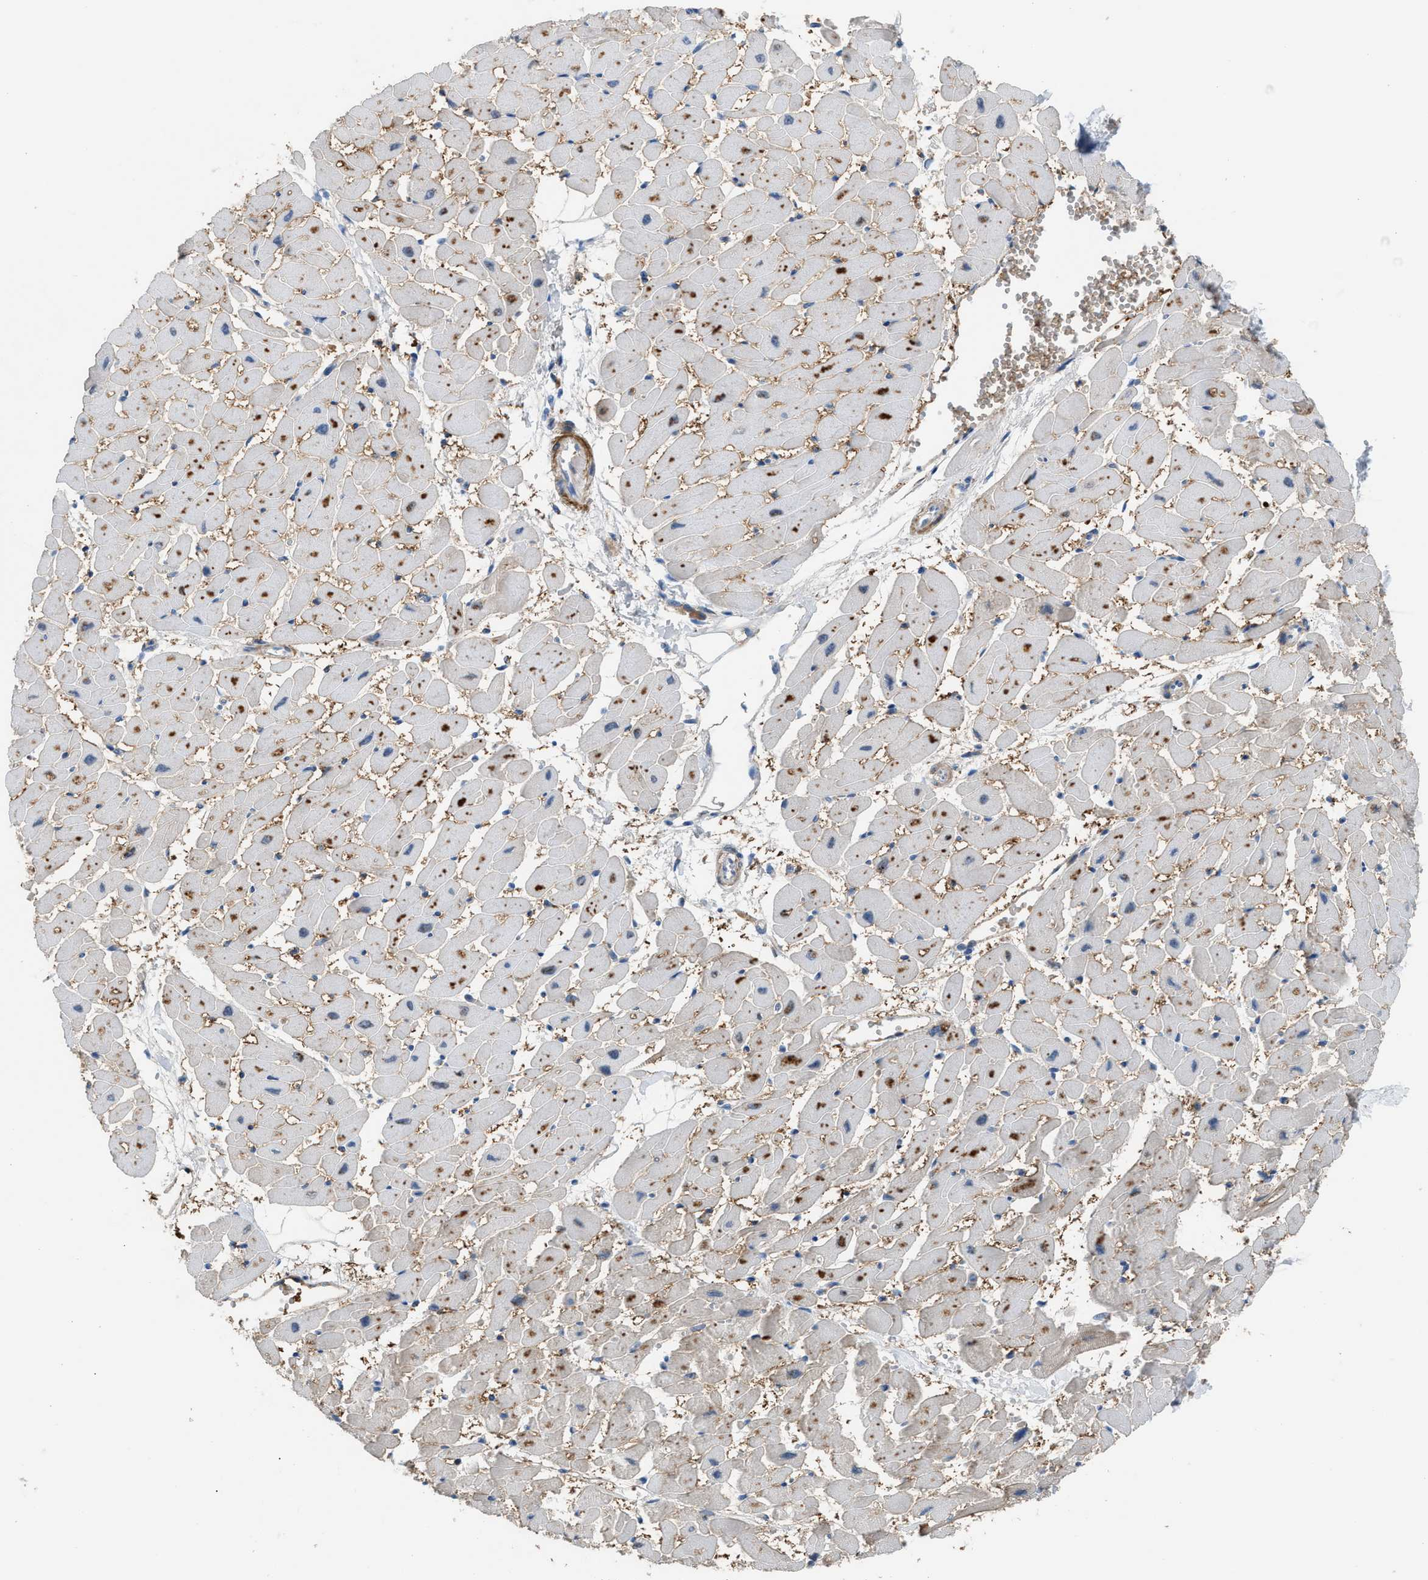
{"staining": {"intensity": "moderate", "quantity": "<25%", "location": "cytoplasmic/membranous"}, "tissue": "heart muscle", "cell_type": "Cardiomyocytes", "image_type": "normal", "snomed": [{"axis": "morphology", "description": "Normal tissue, NOS"}, {"axis": "topography", "description": "Heart"}], "caption": "Immunohistochemical staining of normal heart muscle exhibits low levels of moderate cytoplasmic/membranous positivity in approximately <25% of cardiomyocytes. (IHC, brightfield microscopy, high magnification).", "gene": "AOAH", "patient": {"sex": "female", "age": 19}}